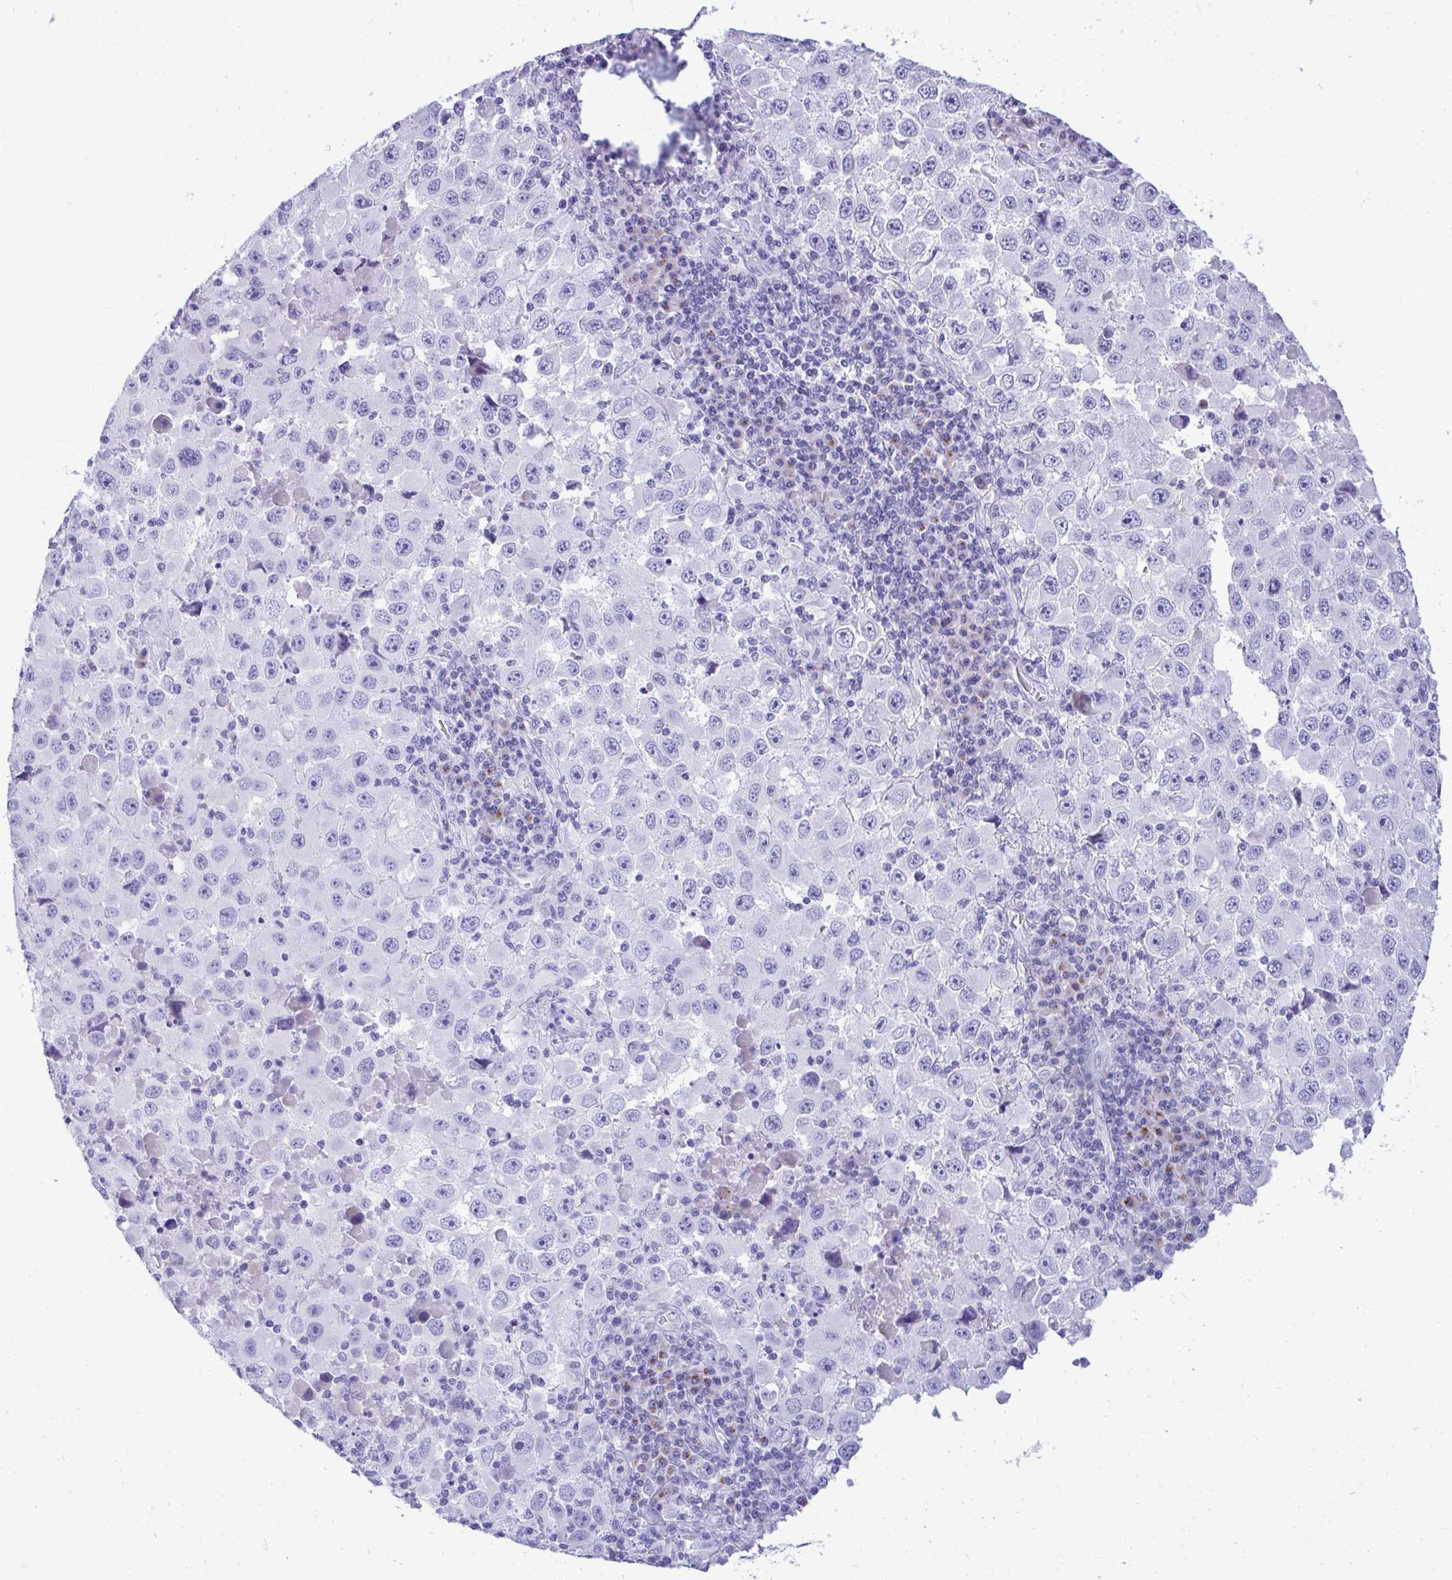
{"staining": {"intensity": "negative", "quantity": "none", "location": "none"}, "tissue": "melanoma", "cell_type": "Tumor cells", "image_type": "cancer", "snomed": [{"axis": "morphology", "description": "Malignant melanoma, Metastatic site"}, {"axis": "topography", "description": "Lymph node"}], "caption": "Malignant melanoma (metastatic site) was stained to show a protein in brown. There is no significant expression in tumor cells. (DAB immunohistochemistry (IHC) visualized using brightfield microscopy, high magnification).", "gene": "ANKDD1B", "patient": {"sex": "female", "age": 67}}